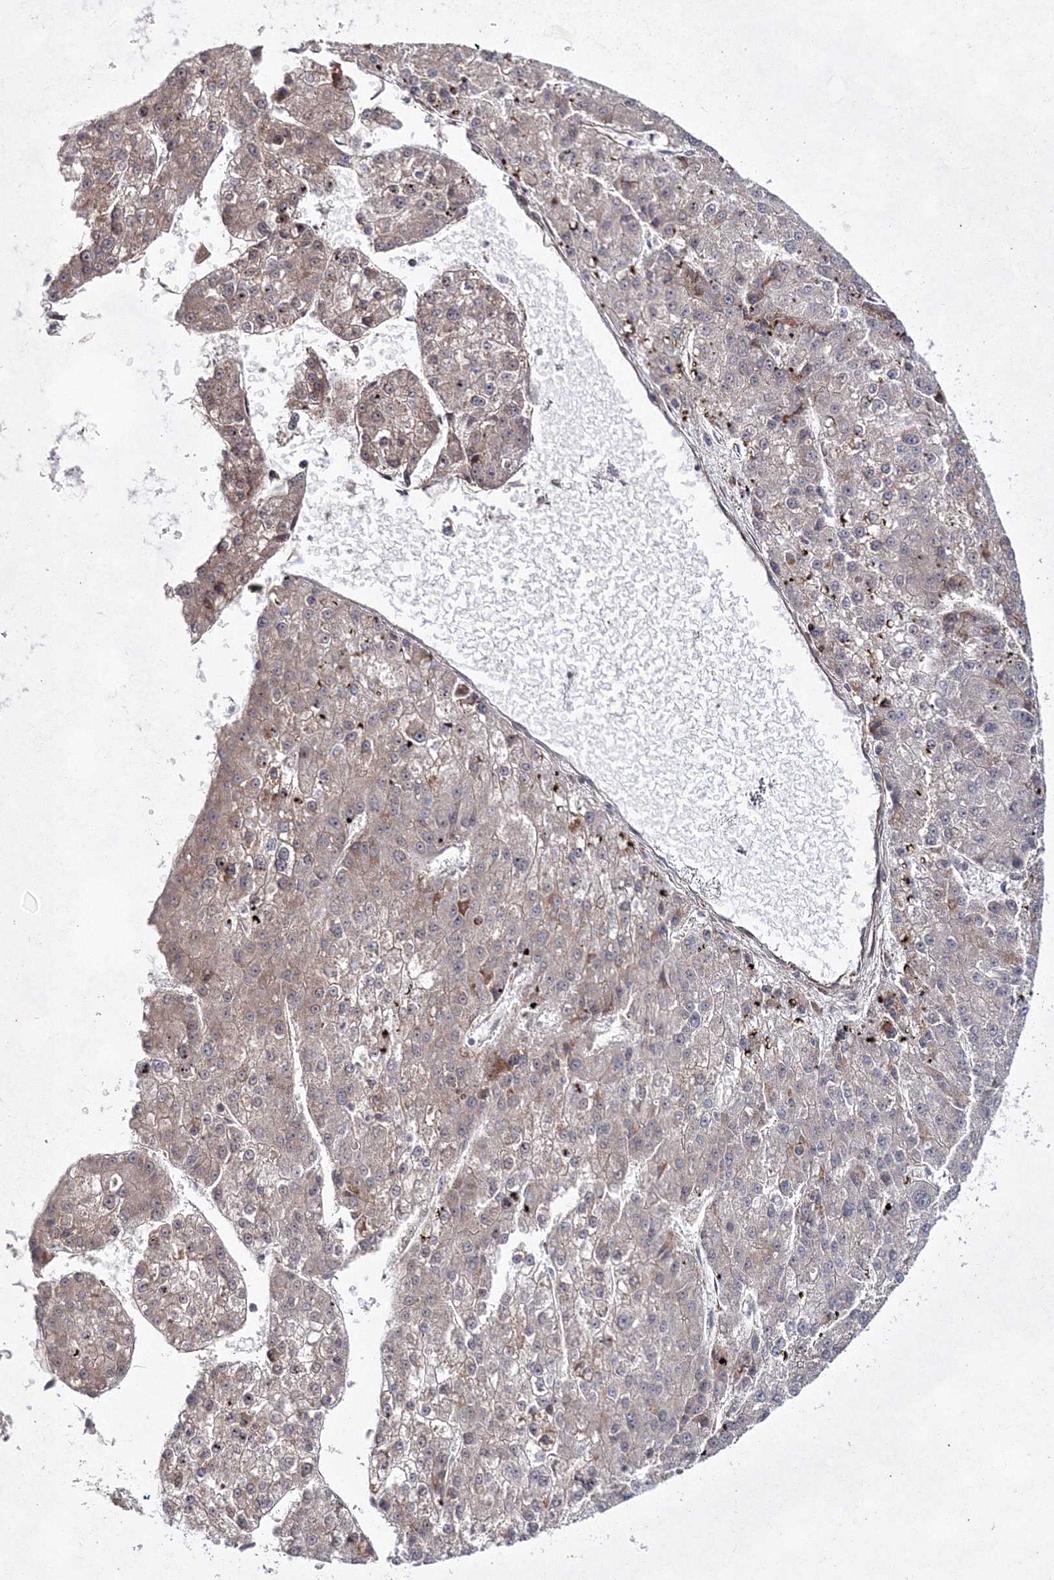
{"staining": {"intensity": "weak", "quantity": "<25%", "location": "cytoplasmic/membranous"}, "tissue": "liver cancer", "cell_type": "Tumor cells", "image_type": "cancer", "snomed": [{"axis": "morphology", "description": "Carcinoma, Hepatocellular, NOS"}, {"axis": "topography", "description": "Liver"}], "caption": "A photomicrograph of human liver cancer is negative for staining in tumor cells.", "gene": "SNIP1", "patient": {"sex": "female", "age": 73}}